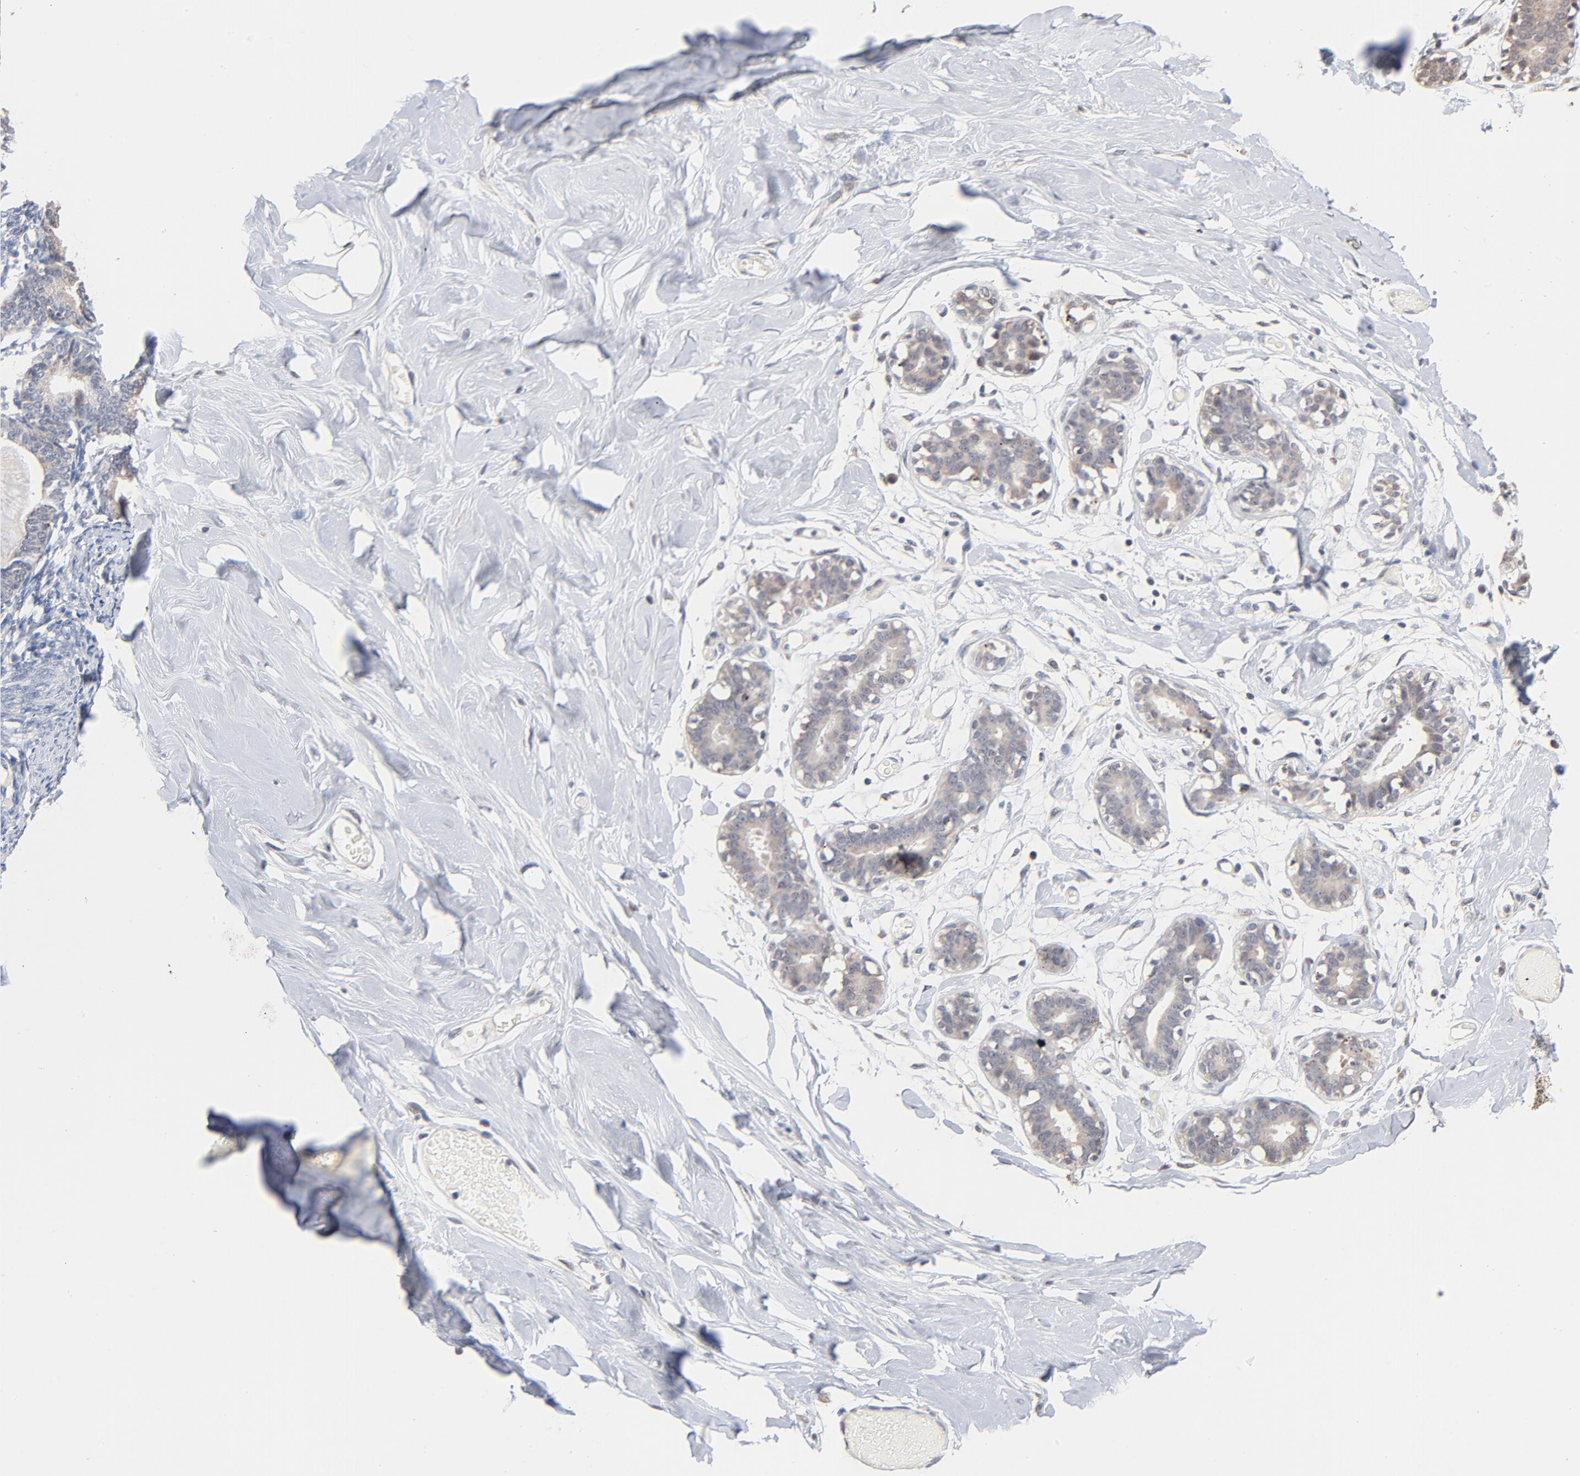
{"staining": {"intensity": "negative", "quantity": "none", "location": "none"}, "tissue": "breast", "cell_type": "Adipocytes", "image_type": "normal", "snomed": [{"axis": "morphology", "description": "Normal tissue, NOS"}, {"axis": "topography", "description": "Breast"}, {"axis": "topography", "description": "Soft tissue"}], "caption": "Unremarkable breast was stained to show a protein in brown. There is no significant staining in adipocytes.", "gene": "MSL2", "patient": {"sex": "female", "age": 25}}